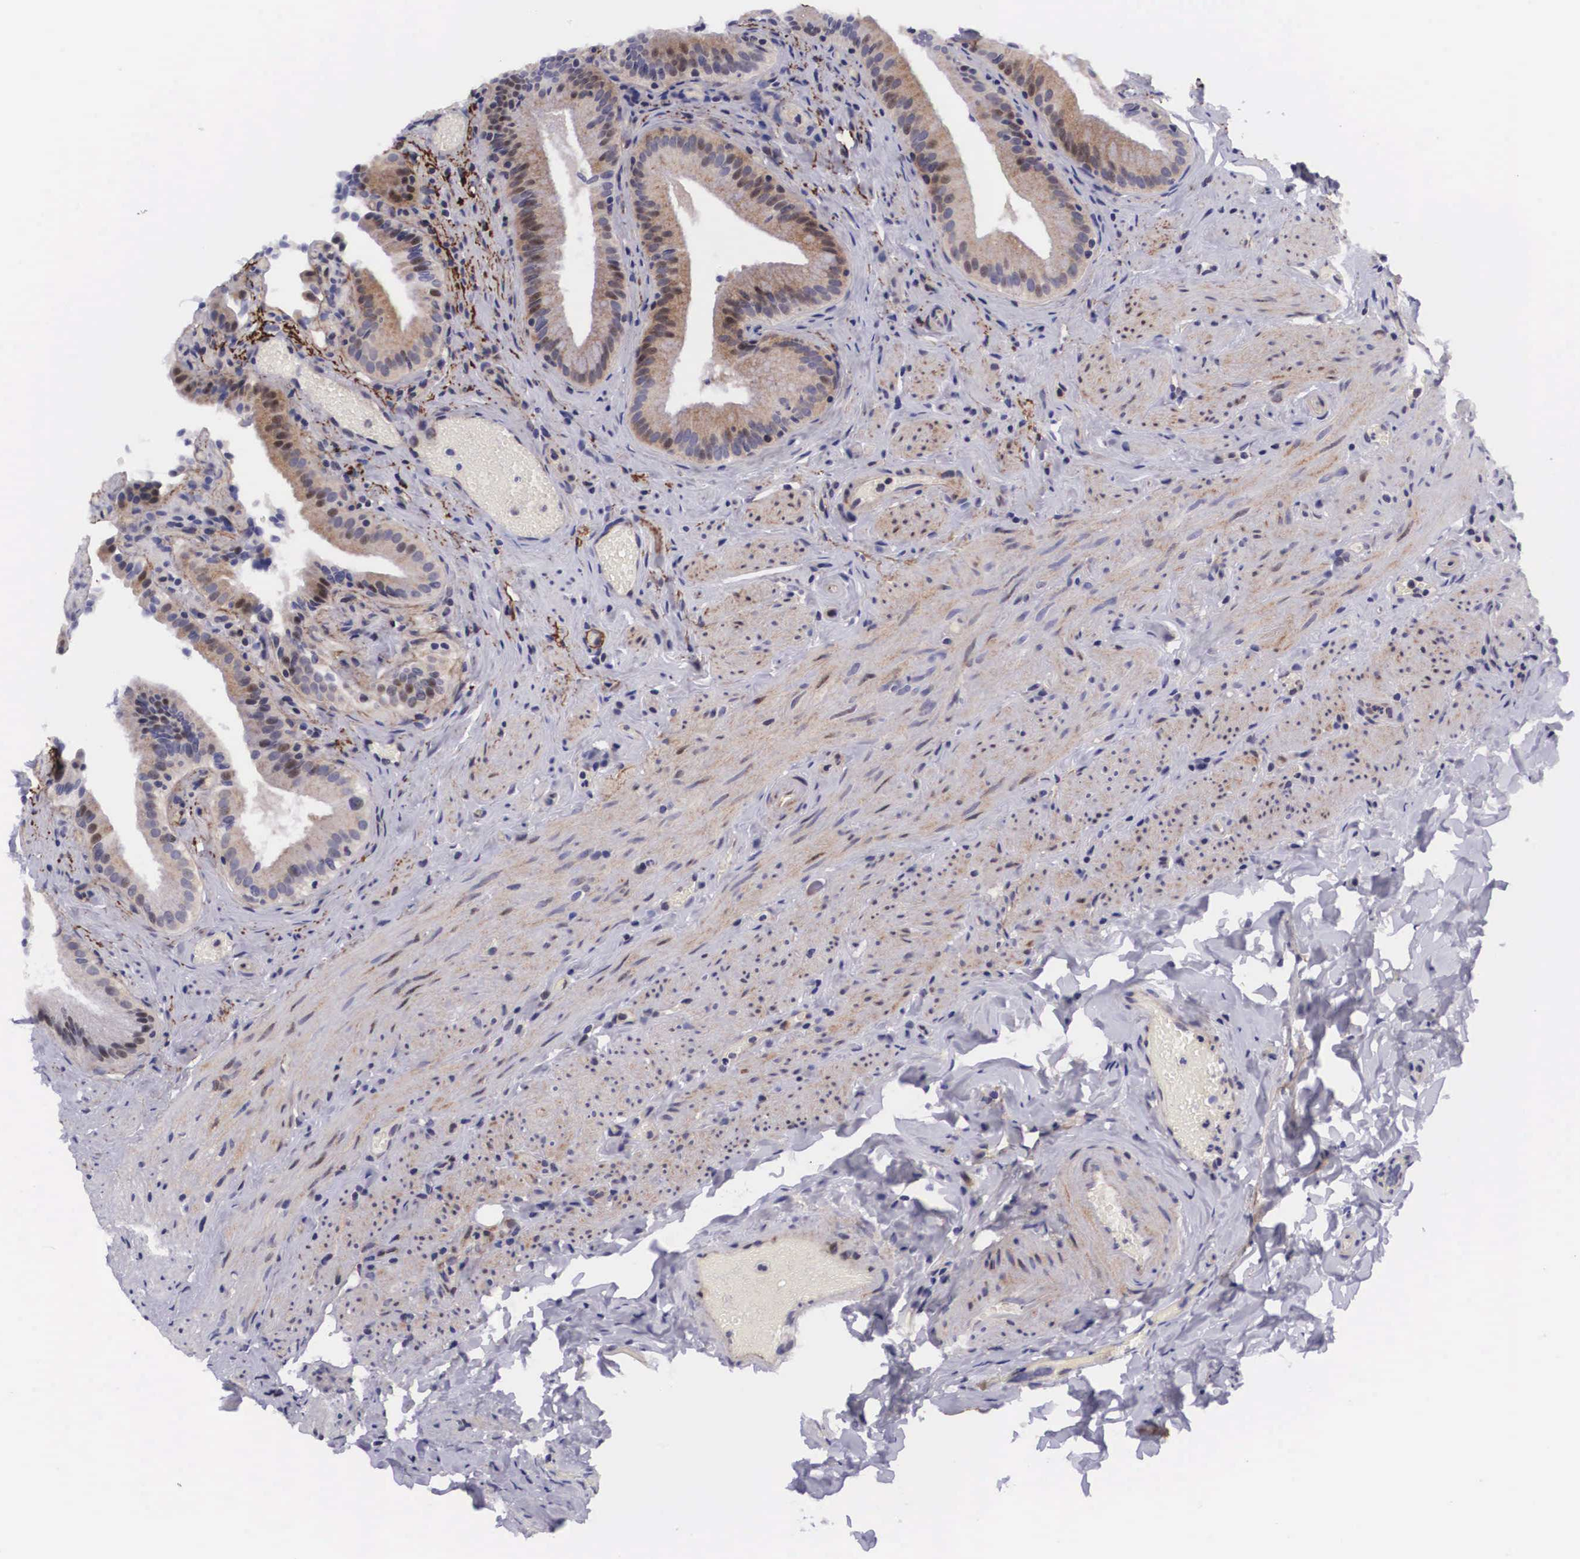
{"staining": {"intensity": "weak", "quantity": "25%-75%", "location": "cytoplasmic/membranous,nuclear"}, "tissue": "gallbladder", "cell_type": "Glandular cells", "image_type": "normal", "snomed": [{"axis": "morphology", "description": "Normal tissue, NOS"}, {"axis": "topography", "description": "Gallbladder"}], "caption": "Protein expression analysis of unremarkable gallbladder displays weak cytoplasmic/membranous,nuclear expression in about 25%-75% of glandular cells. (DAB (3,3'-diaminobenzidine) IHC with brightfield microscopy, high magnification).", "gene": "EMID1", "patient": {"sex": "female", "age": 44}}